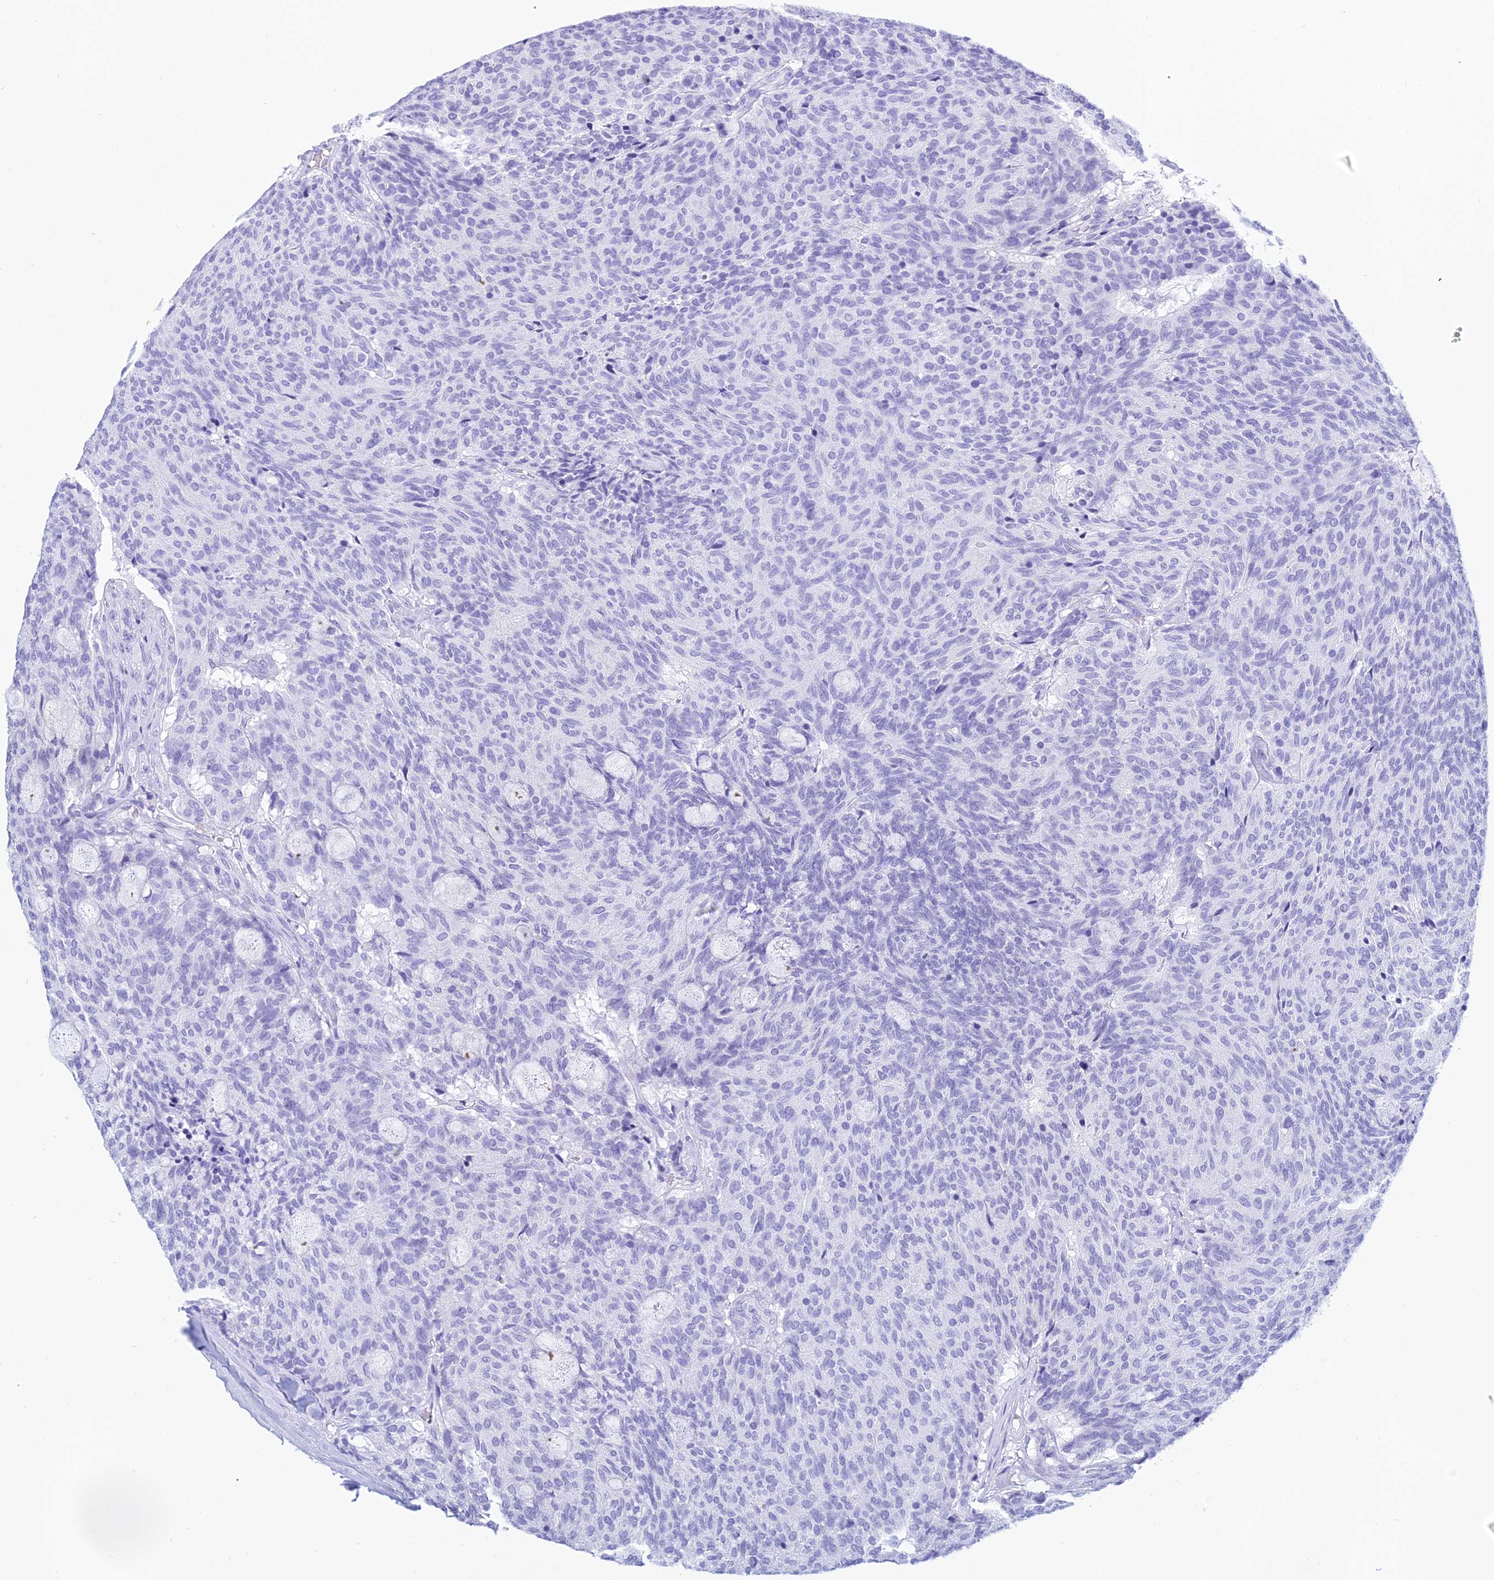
{"staining": {"intensity": "negative", "quantity": "none", "location": "none"}, "tissue": "carcinoid", "cell_type": "Tumor cells", "image_type": "cancer", "snomed": [{"axis": "morphology", "description": "Carcinoid, malignant, NOS"}, {"axis": "topography", "description": "Pancreas"}], "caption": "IHC of human carcinoid demonstrates no staining in tumor cells.", "gene": "PATE4", "patient": {"sex": "female", "age": 54}}